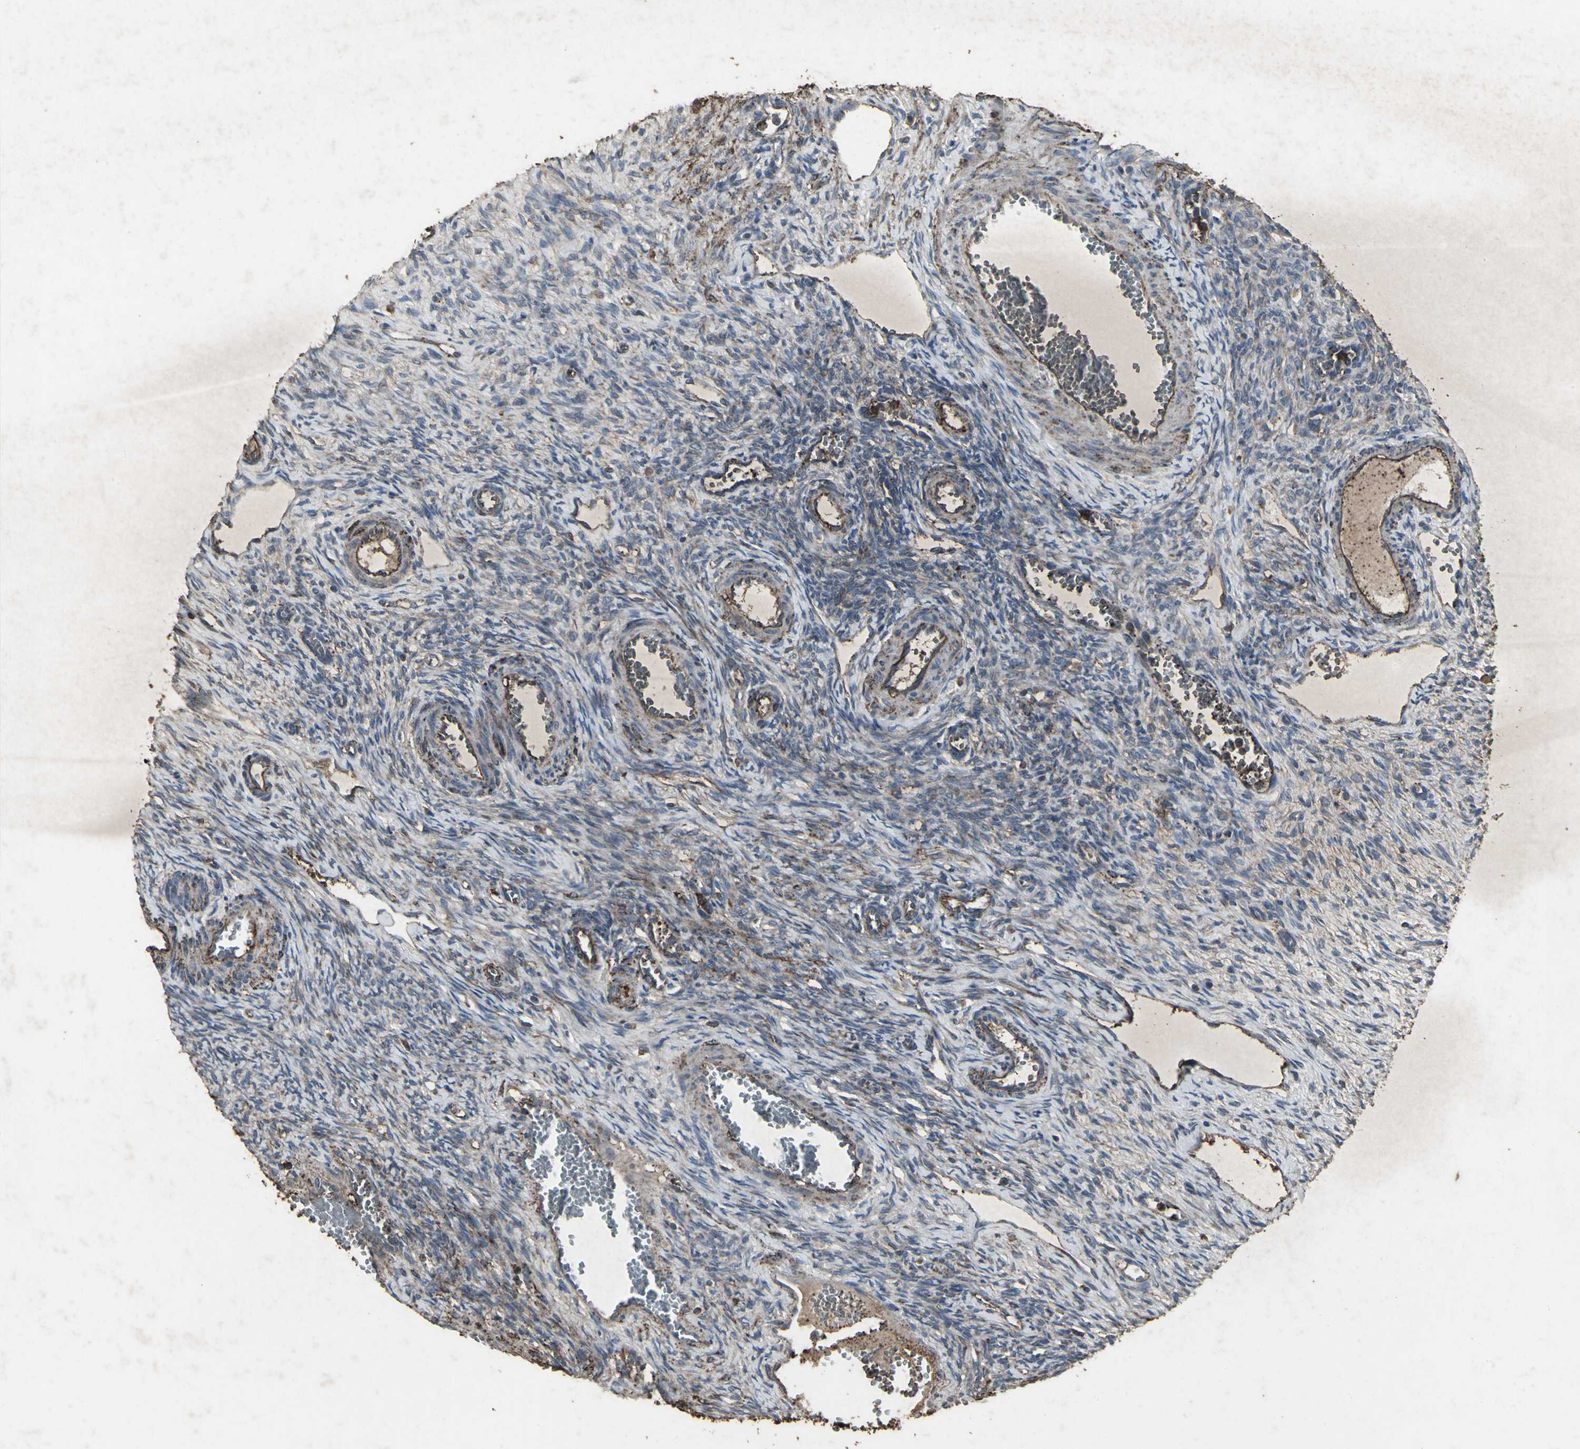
{"staining": {"intensity": "strong", "quantity": "25%-75%", "location": "cytoplasmic/membranous"}, "tissue": "ovary", "cell_type": "Ovarian stroma cells", "image_type": "normal", "snomed": [{"axis": "morphology", "description": "Normal tissue, NOS"}, {"axis": "topography", "description": "Ovary"}], "caption": "Ovary stained for a protein shows strong cytoplasmic/membranous positivity in ovarian stroma cells. (DAB = brown stain, brightfield microscopy at high magnification).", "gene": "CCR9", "patient": {"sex": "female", "age": 33}}